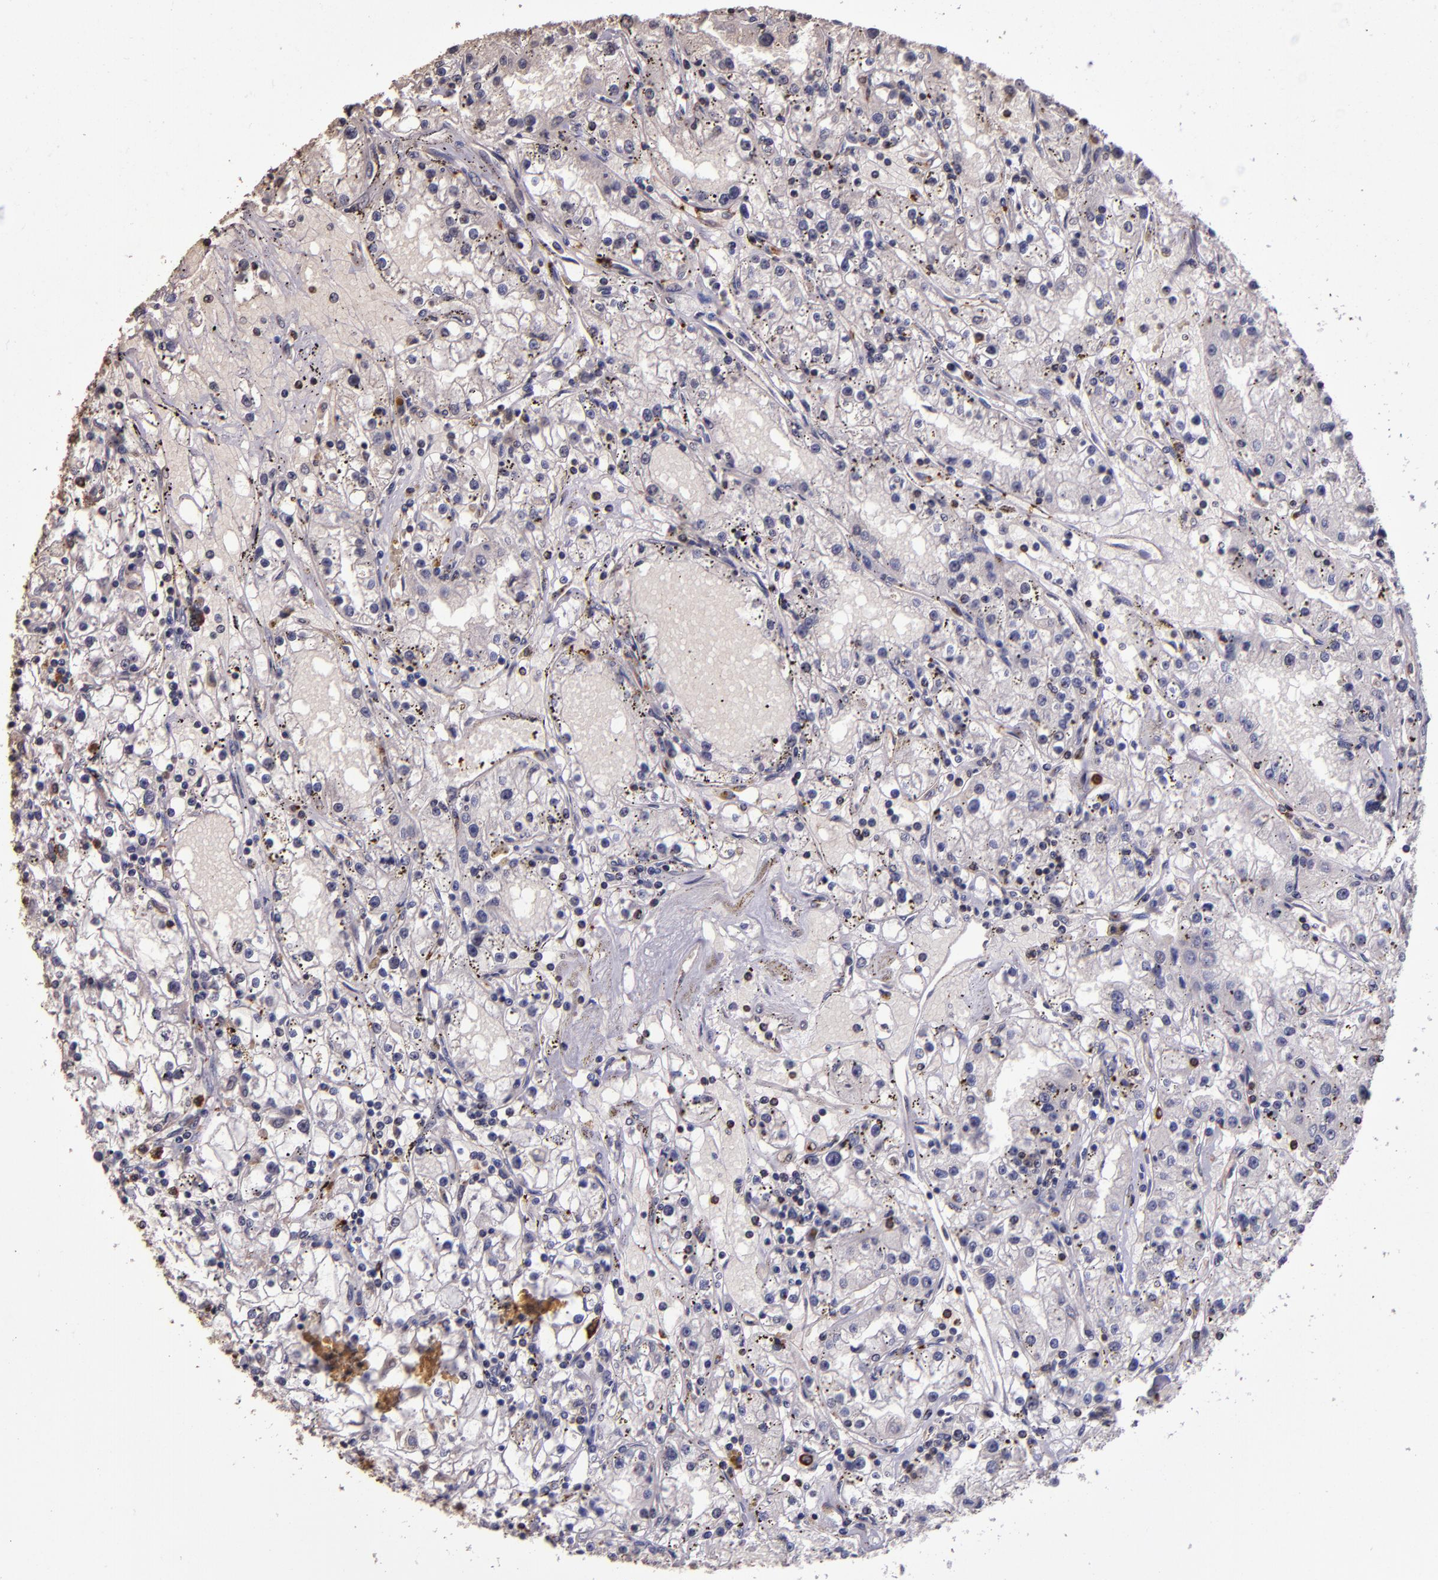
{"staining": {"intensity": "negative", "quantity": "none", "location": "none"}, "tissue": "renal cancer", "cell_type": "Tumor cells", "image_type": "cancer", "snomed": [{"axis": "morphology", "description": "Adenocarcinoma, NOS"}, {"axis": "topography", "description": "Kidney"}], "caption": "Histopathology image shows no protein positivity in tumor cells of renal cancer tissue.", "gene": "SLC2A3", "patient": {"sex": "male", "age": 56}}